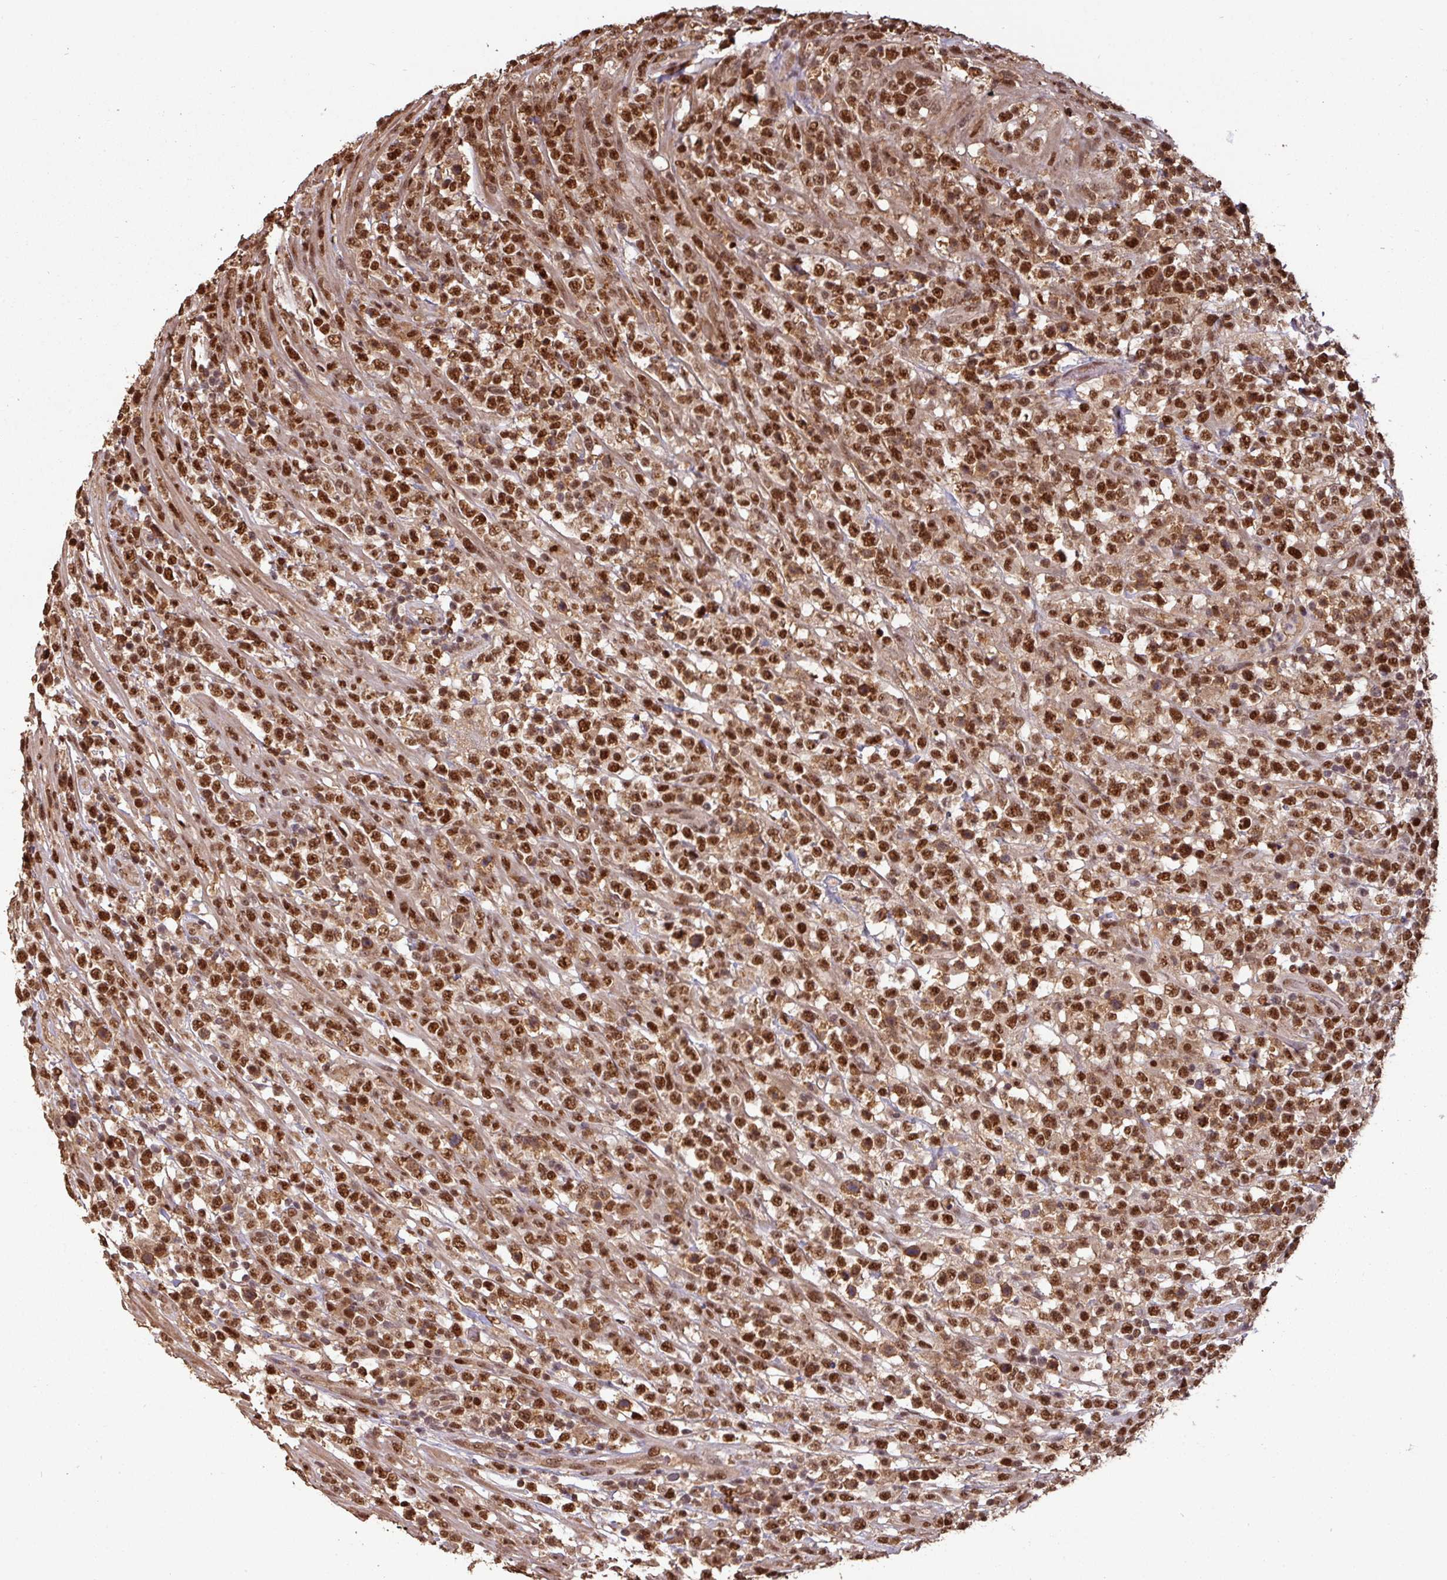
{"staining": {"intensity": "strong", "quantity": ">75%", "location": "nuclear"}, "tissue": "lymphoma", "cell_type": "Tumor cells", "image_type": "cancer", "snomed": [{"axis": "morphology", "description": "Malignant lymphoma, non-Hodgkin's type, High grade"}, {"axis": "topography", "description": "Colon"}], "caption": "There is high levels of strong nuclear positivity in tumor cells of lymphoma, as demonstrated by immunohistochemical staining (brown color).", "gene": "POLD1", "patient": {"sex": "female", "age": 53}}